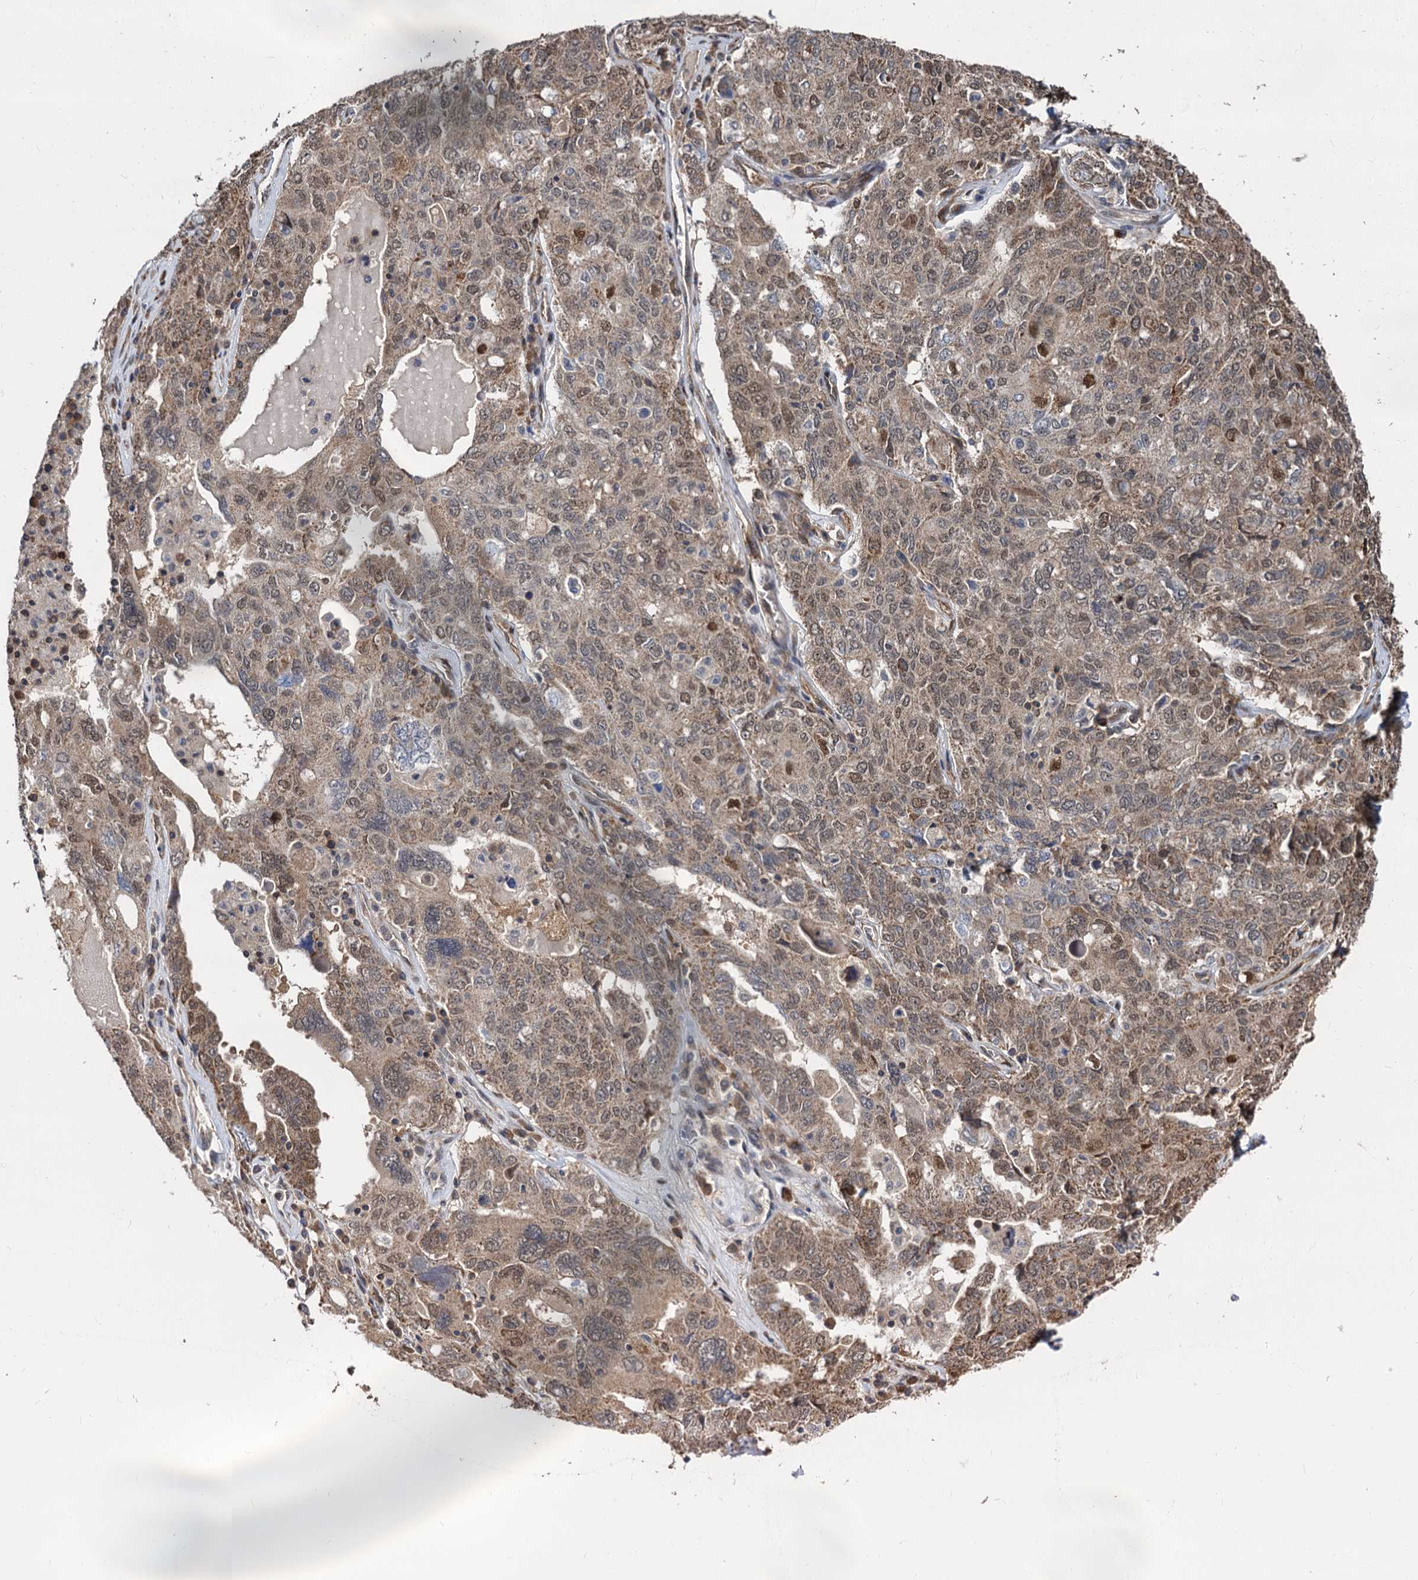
{"staining": {"intensity": "moderate", "quantity": ">75%", "location": "cytoplasmic/membranous,nuclear"}, "tissue": "ovarian cancer", "cell_type": "Tumor cells", "image_type": "cancer", "snomed": [{"axis": "morphology", "description": "Carcinoma, endometroid"}, {"axis": "topography", "description": "Ovary"}], "caption": "A histopathology image of ovarian cancer stained for a protein demonstrates moderate cytoplasmic/membranous and nuclear brown staining in tumor cells.", "gene": "PSMD4", "patient": {"sex": "female", "age": 62}}